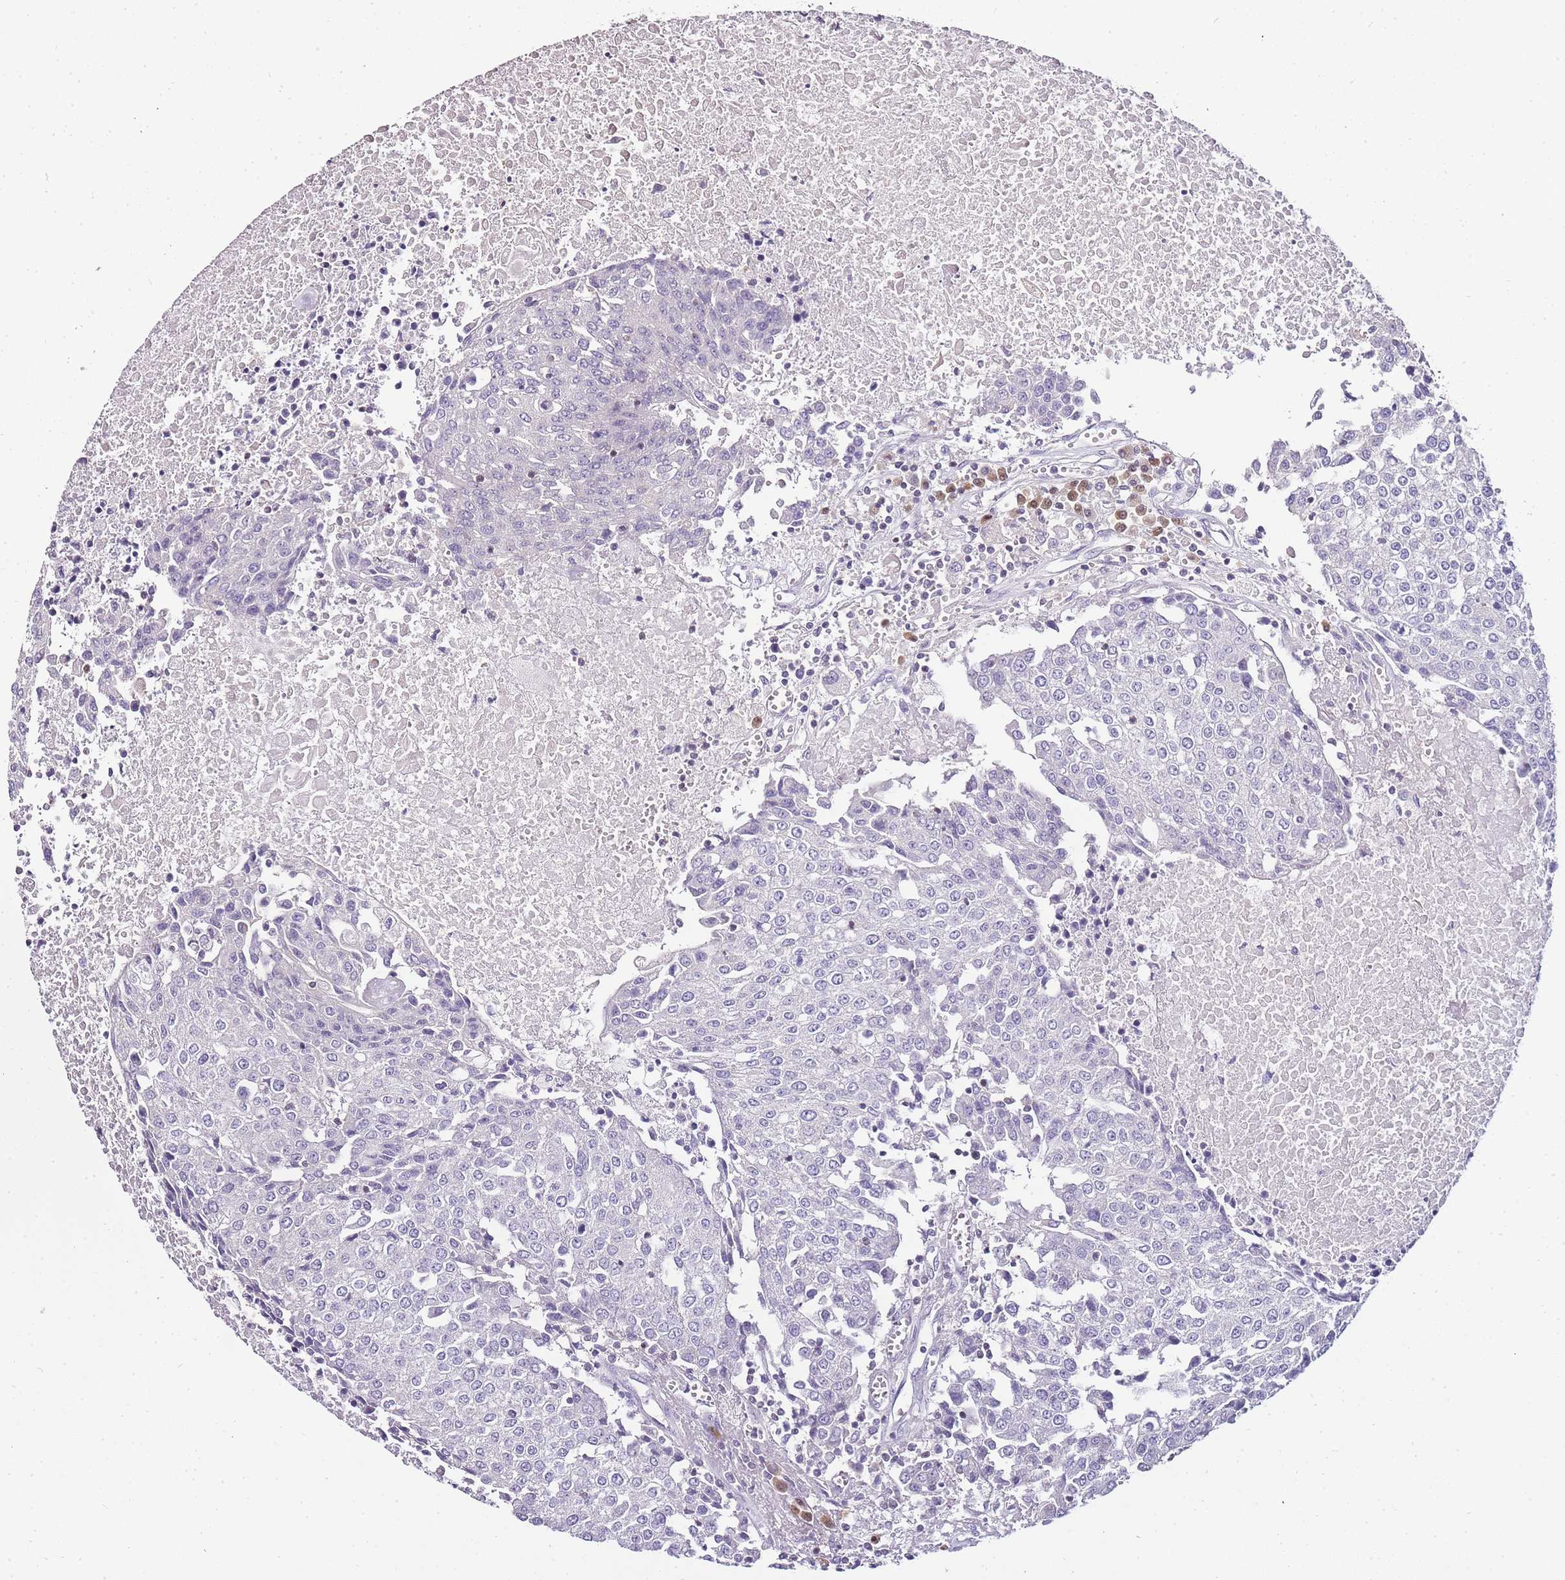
{"staining": {"intensity": "negative", "quantity": "none", "location": "none"}, "tissue": "urothelial cancer", "cell_type": "Tumor cells", "image_type": "cancer", "snomed": [{"axis": "morphology", "description": "Urothelial carcinoma, High grade"}, {"axis": "topography", "description": "Urinary bladder"}], "caption": "Immunohistochemistry of human high-grade urothelial carcinoma displays no positivity in tumor cells. Nuclei are stained in blue.", "gene": "ZBP1", "patient": {"sex": "female", "age": 85}}